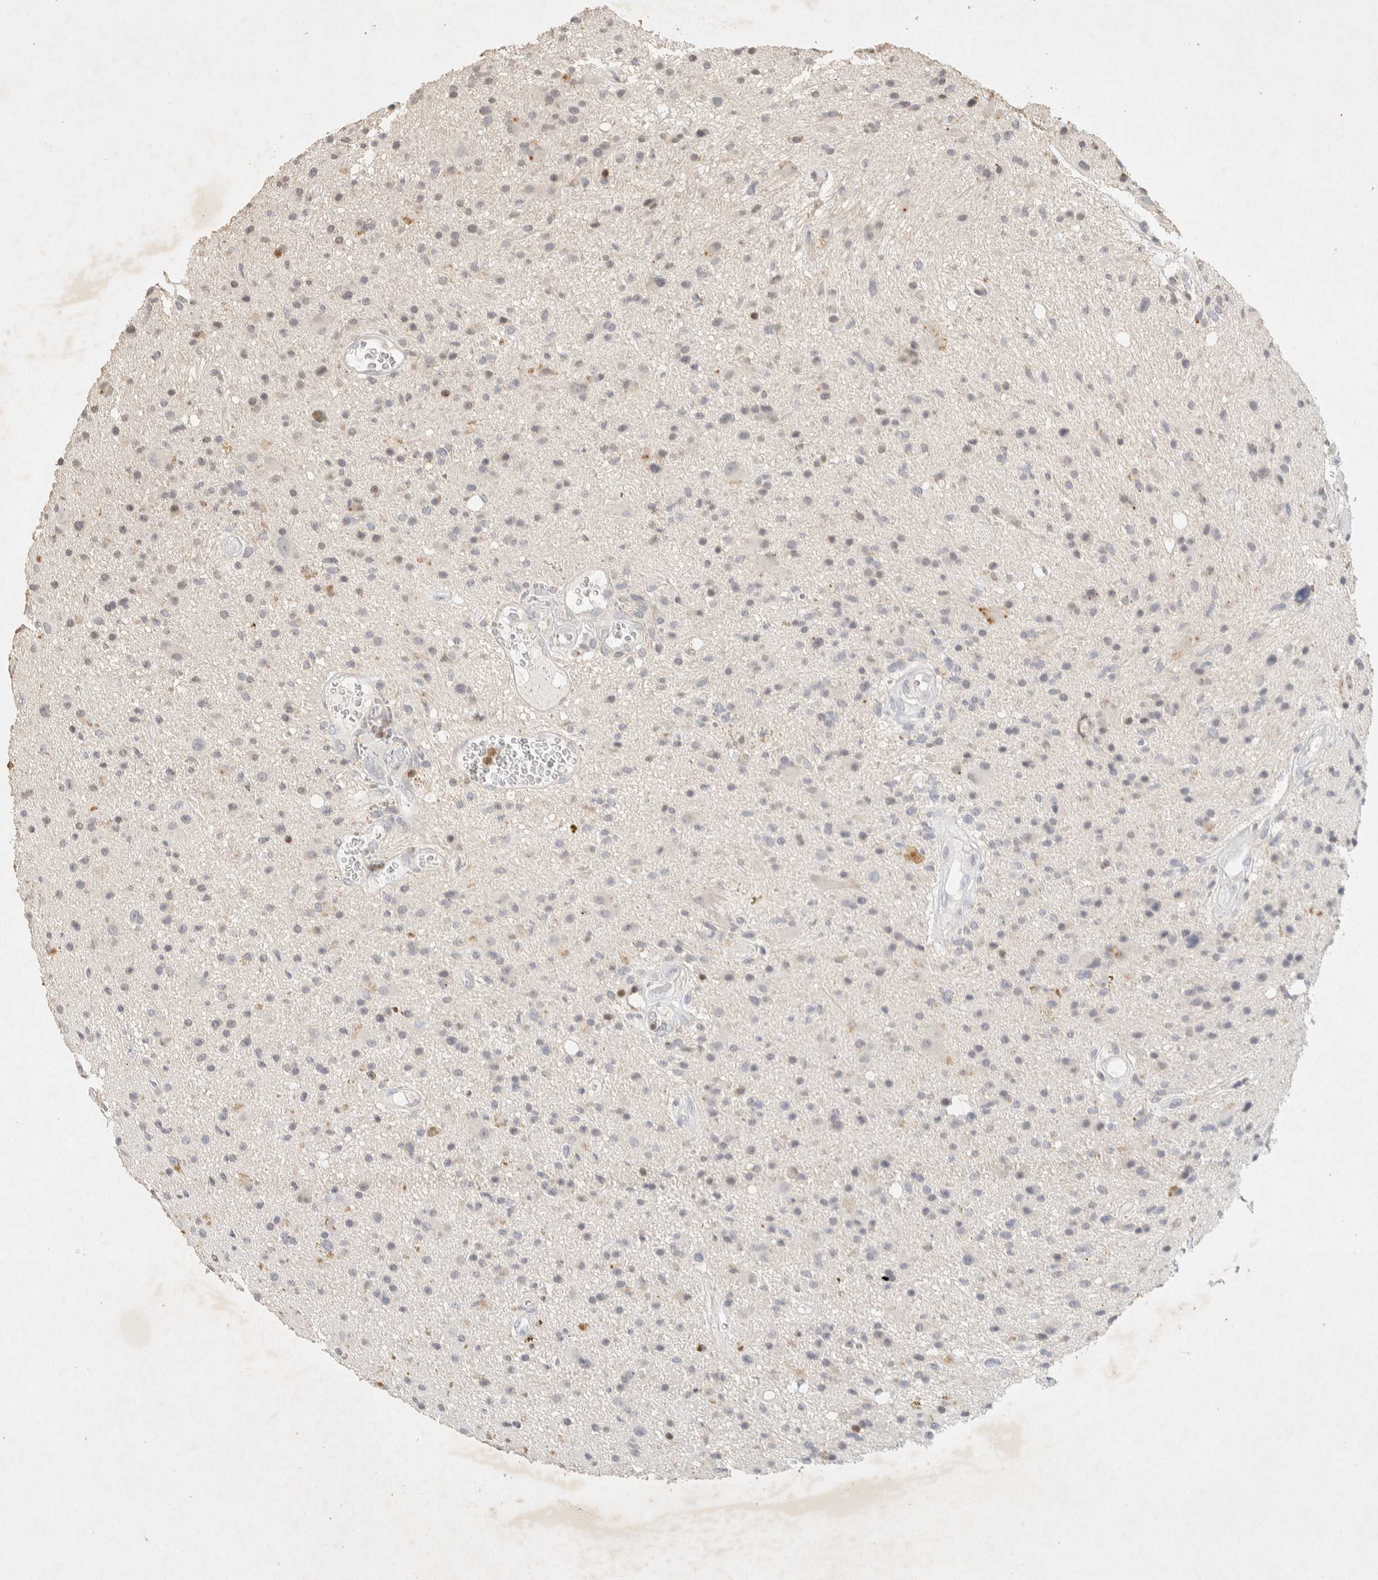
{"staining": {"intensity": "negative", "quantity": "none", "location": "none"}, "tissue": "glioma", "cell_type": "Tumor cells", "image_type": "cancer", "snomed": [{"axis": "morphology", "description": "Glioma, malignant, High grade"}, {"axis": "topography", "description": "Brain"}], "caption": "An image of glioma stained for a protein exhibits no brown staining in tumor cells.", "gene": "RAC2", "patient": {"sex": "male", "age": 33}}